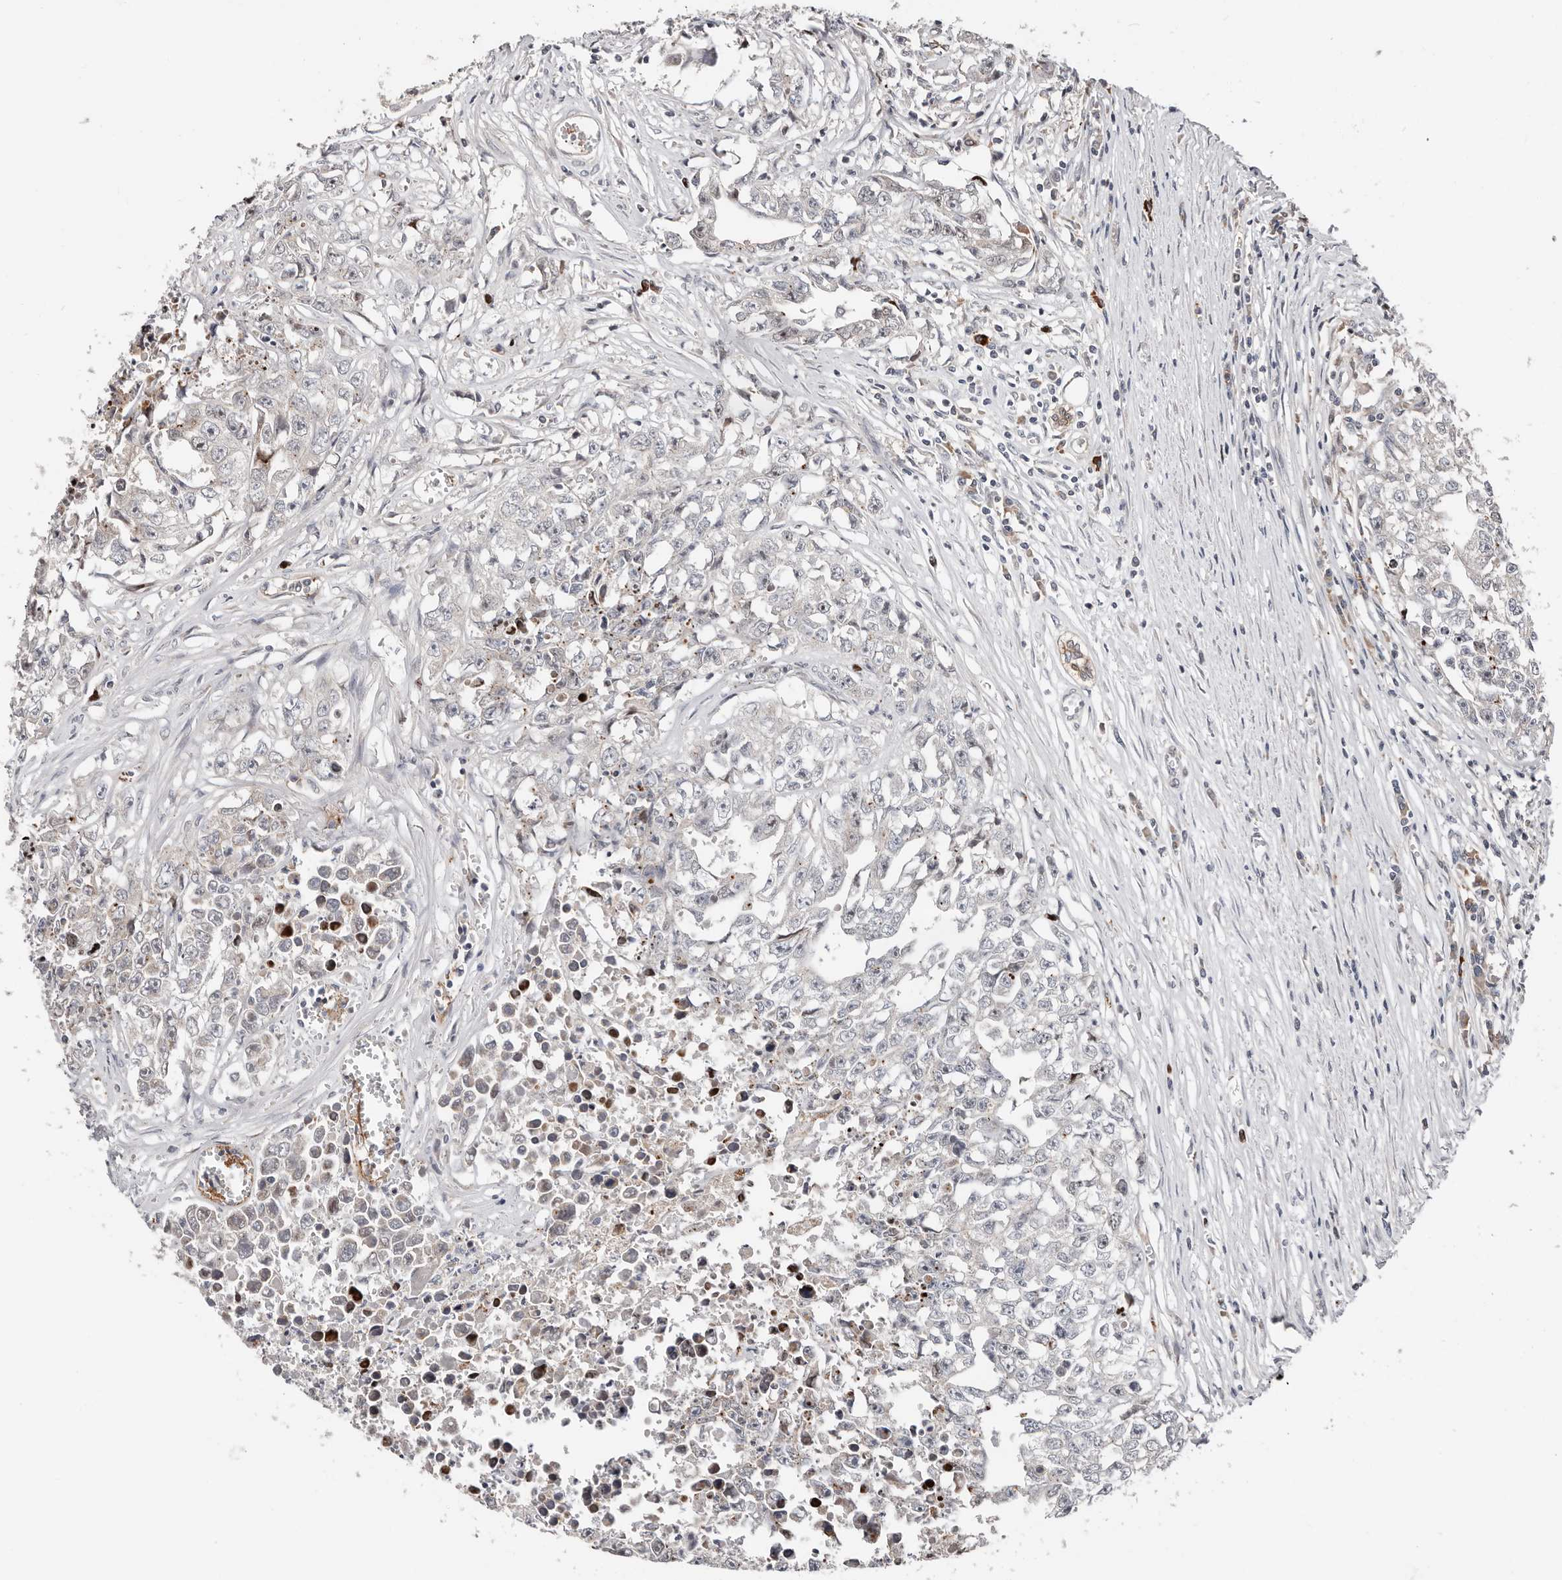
{"staining": {"intensity": "negative", "quantity": "none", "location": "none"}, "tissue": "testis cancer", "cell_type": "Tumor cells", "image_type": "cancer", "snomed": [{"axis": "morphology", "description": "Seminoma, NOS"}, {"axis": "morphology", "description": "Carcinoma, Embryonal, NOS"}, {"axis": "topography", "description": "Testis"}], "caption": "IHC image of neoplastic tissue: testis cancer (seminoma) stained with DAB (3,3'-diaminobenzidine) shows no significant protein staining in tumor cells.", "gene": "SMYD4", "patient": {"sex": "male", "age": 43}}